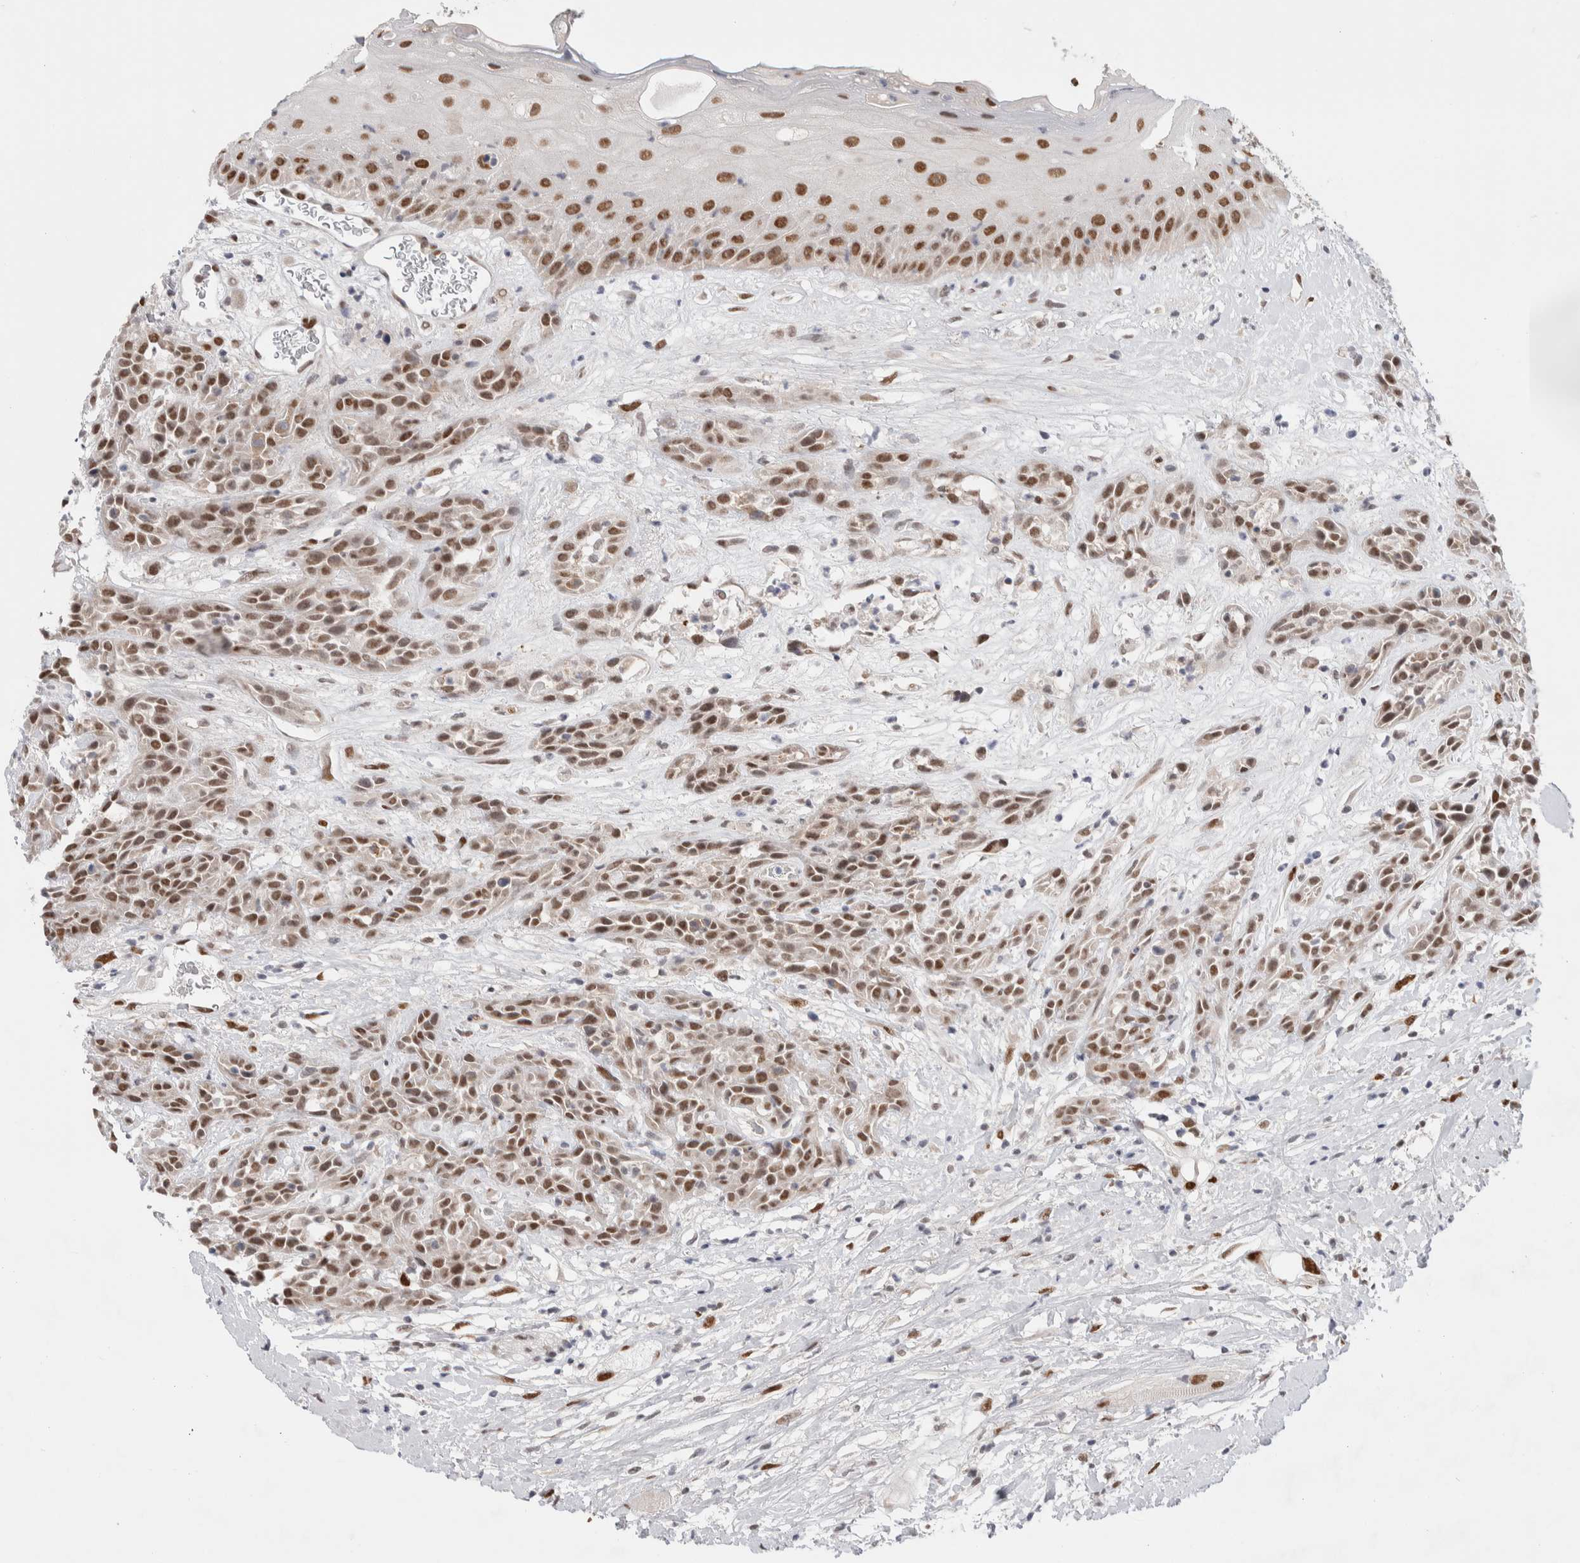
{"staining": {"intensity": "moderate", "quantity": ">75%", "location": "nuclear"}, "tissue": "head and neck cancer", "cell_type": "Tumor cells", "image_type": "cancer", "snomed": [{"axis": "morphology", "description": "Normal tissue, NOS"}, {"axis": "morphology", "description": "Squamous cell carcinoma, NOS"}, {"axis": "topography", "description": "Cartilage tissue"}, {"axis": "topography", "description": "Head-Neck"}], "caption": "Protein expression analysis of head and neck cancer (squamous cell carcinoma) exhibits moderate nuclear staining in approximately >75% of tumor cells. Nuclei are stained in blue.", "gene": "PRMT1", "patient": {"sex": "male", "age": 62}}